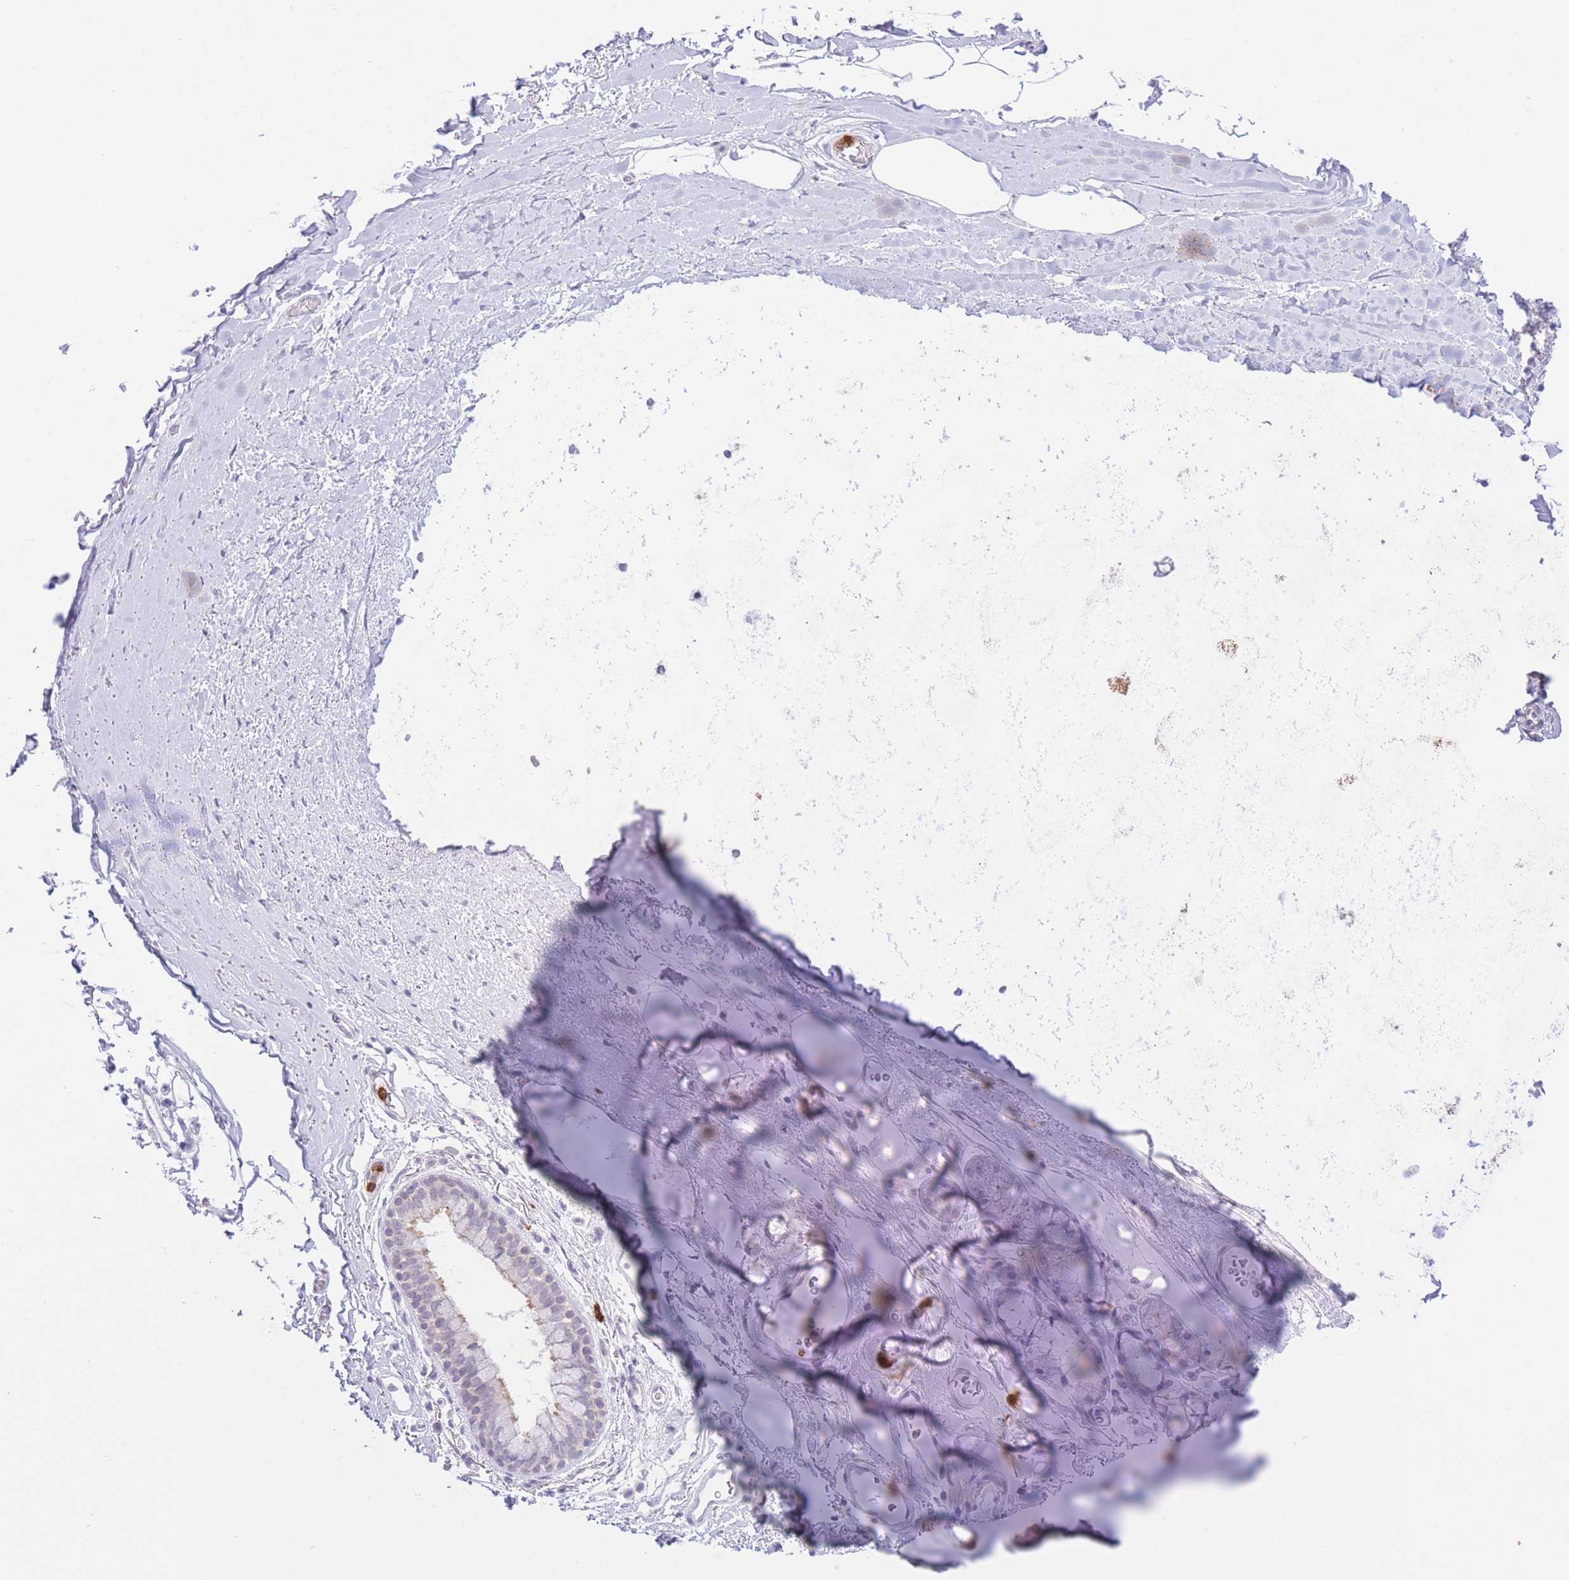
{"staining": {"intensity": "negative", "quantity": "none", "location": "none"}, "tissue": "adipose tissue", "cell_type": "Adipocytes", "image_type": "normal", "snomed": [{"axis": "morphology", "description": "Normal tissue, NOS"}, {"axis": "topography", "description": "Cartilage tissue"}, {"axis": "topography", "description": "Bronchus"}], "caption": "This photomicrograph is of benign adipose tissue stained with immunohistochemistry to label a protein in brown with the nuclei are counter-stained blue. There is no expression in adipocytes.", "gene": "LCLAT1", "patient": {"sex": "female", "age": 72}}